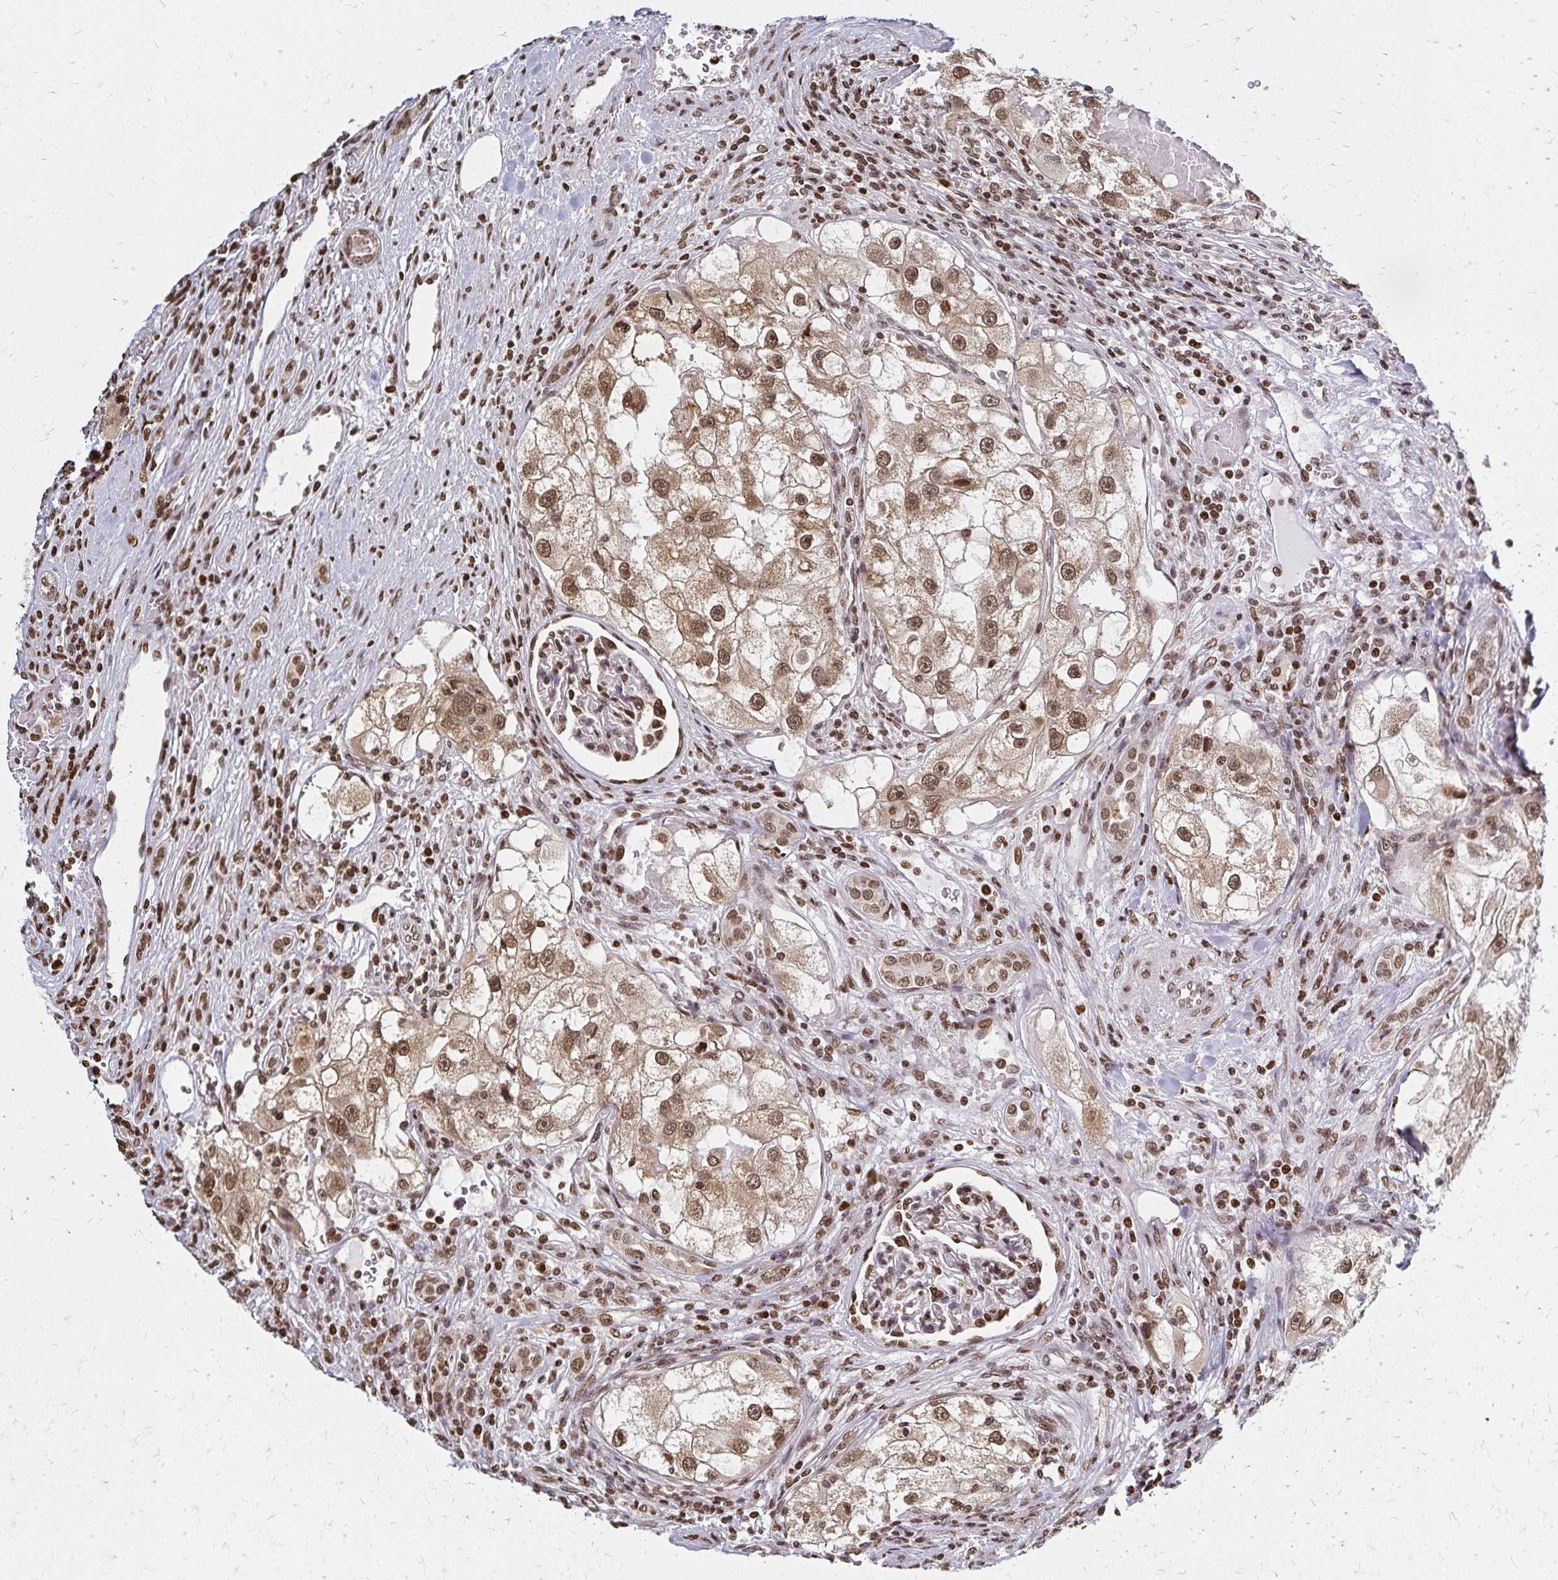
{"staining": {"intensity": "moderate", "quantity": ">75%", "location": "cytoplasmic/membranous,nuclear"}, "tissue": "renal cancer", "cell_type": "Tumor cells", "image_type": "cancer", "snomed": [{"axis": "morphology", "description": "Adenocarcinoma, NOS"}, {"axis": "topography", "description": "Kidney"}], "caption": "Immunohistochemistry (IHC) micrograph of neoplastic tissue: human adenocarcinoma (renal) stained using IHC reveals medium levels of moderate protein expression localized specifically in the cytoplasmic/membranous and nuclear of tumor cells, appearing as a cytoplasmic/membranous and nuclear brown color.", "gene": "HOXA9", "patient": {"sex": "male", "age": 63}}